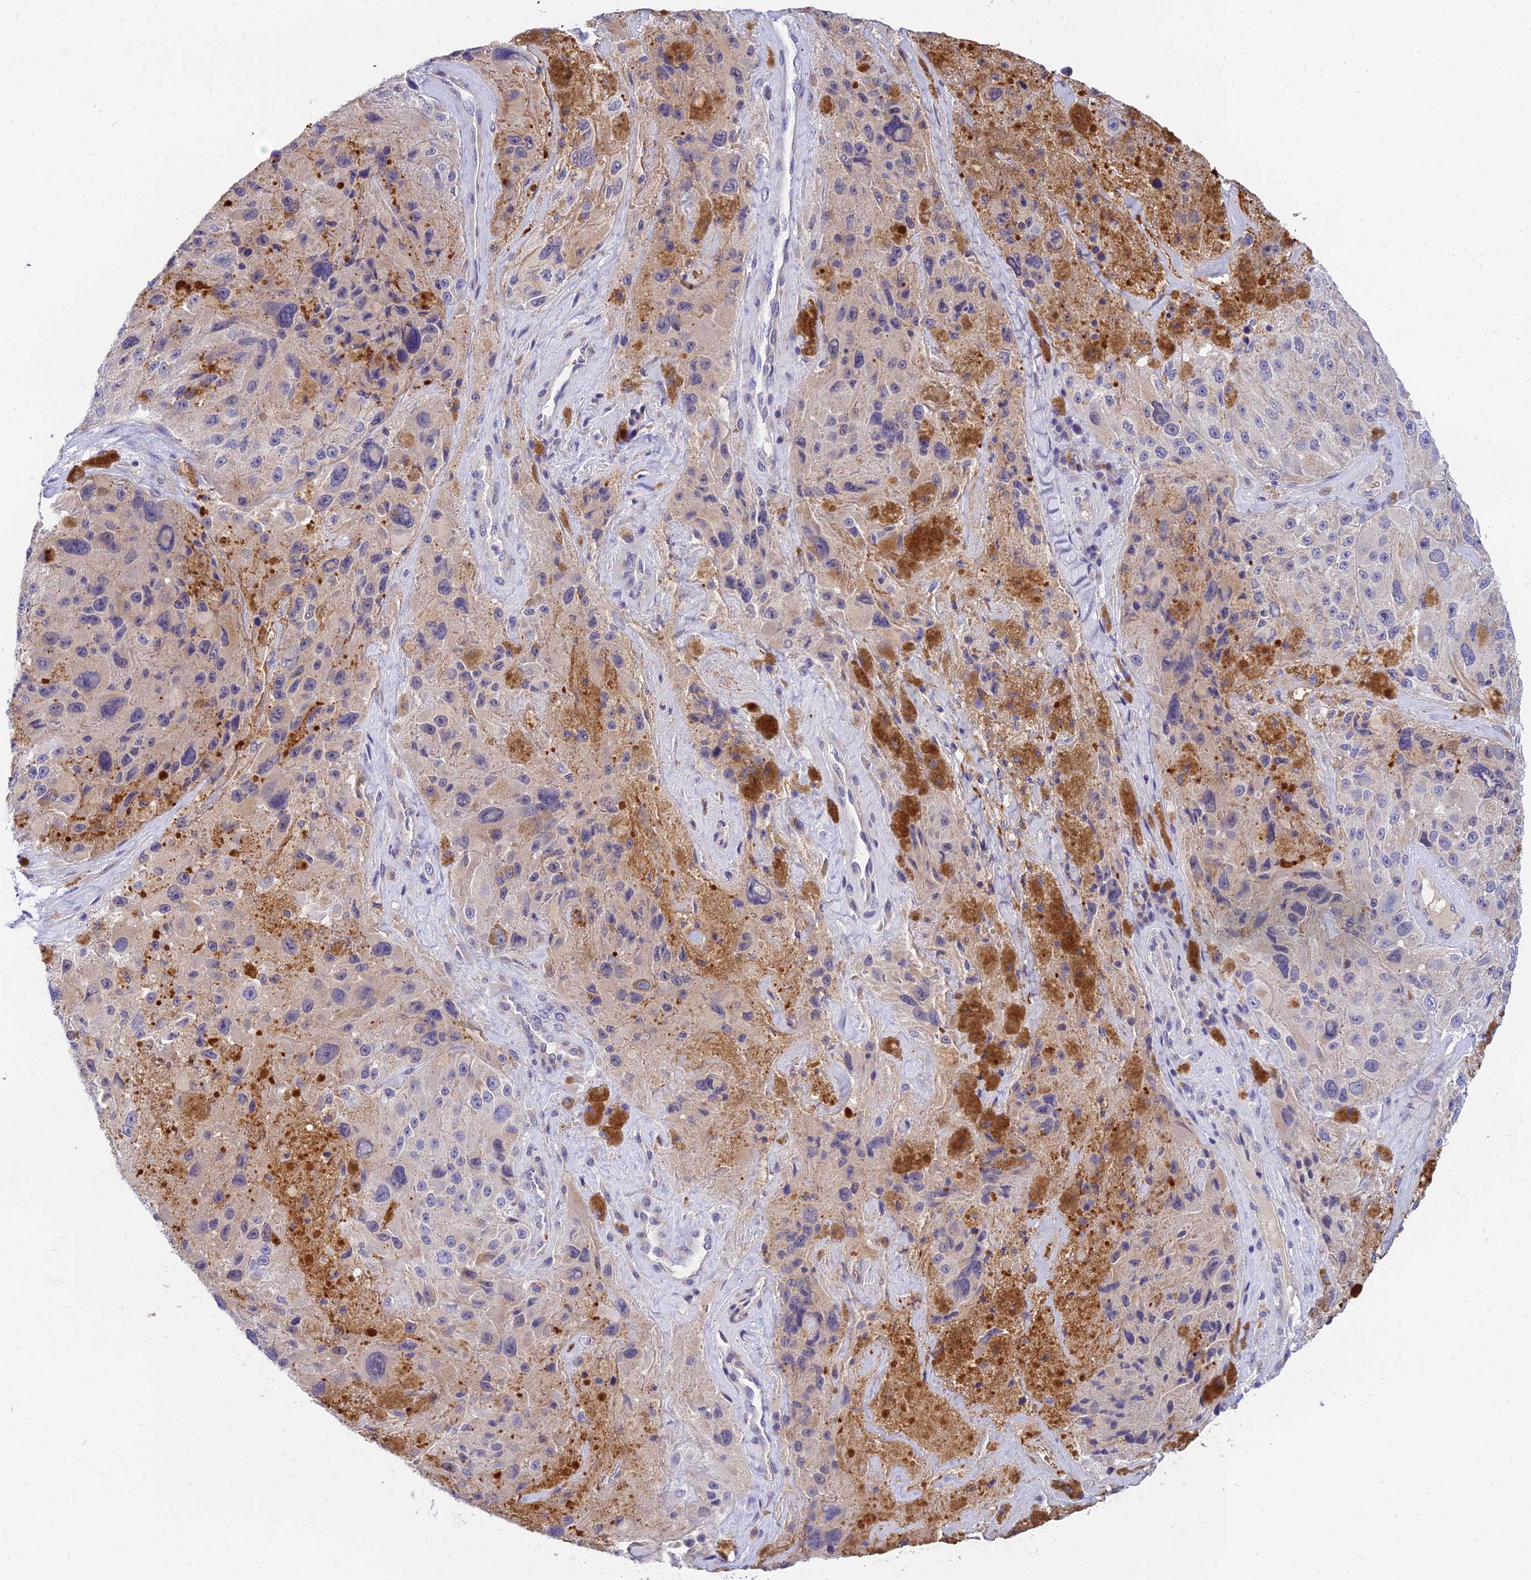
{"staining": {"intensity": "negative", "quantity": "none", "location": "none"}, "tissue": "melanoma", "cell_type": "Tumor cells", "image_type": "cancer", "snomed": [{"axis": "morphology", "description": "Malignant melanoma, Metastatic site"}, {"axis": "topography", "description": "Lymph node"}], "caption": "Immunohistochemistry of human melanoma displays no staining in tumor cells. Nuclei are stained in blue.", "gene": "ANKS4B", "patient": {"sex": "male", "age": 62}}